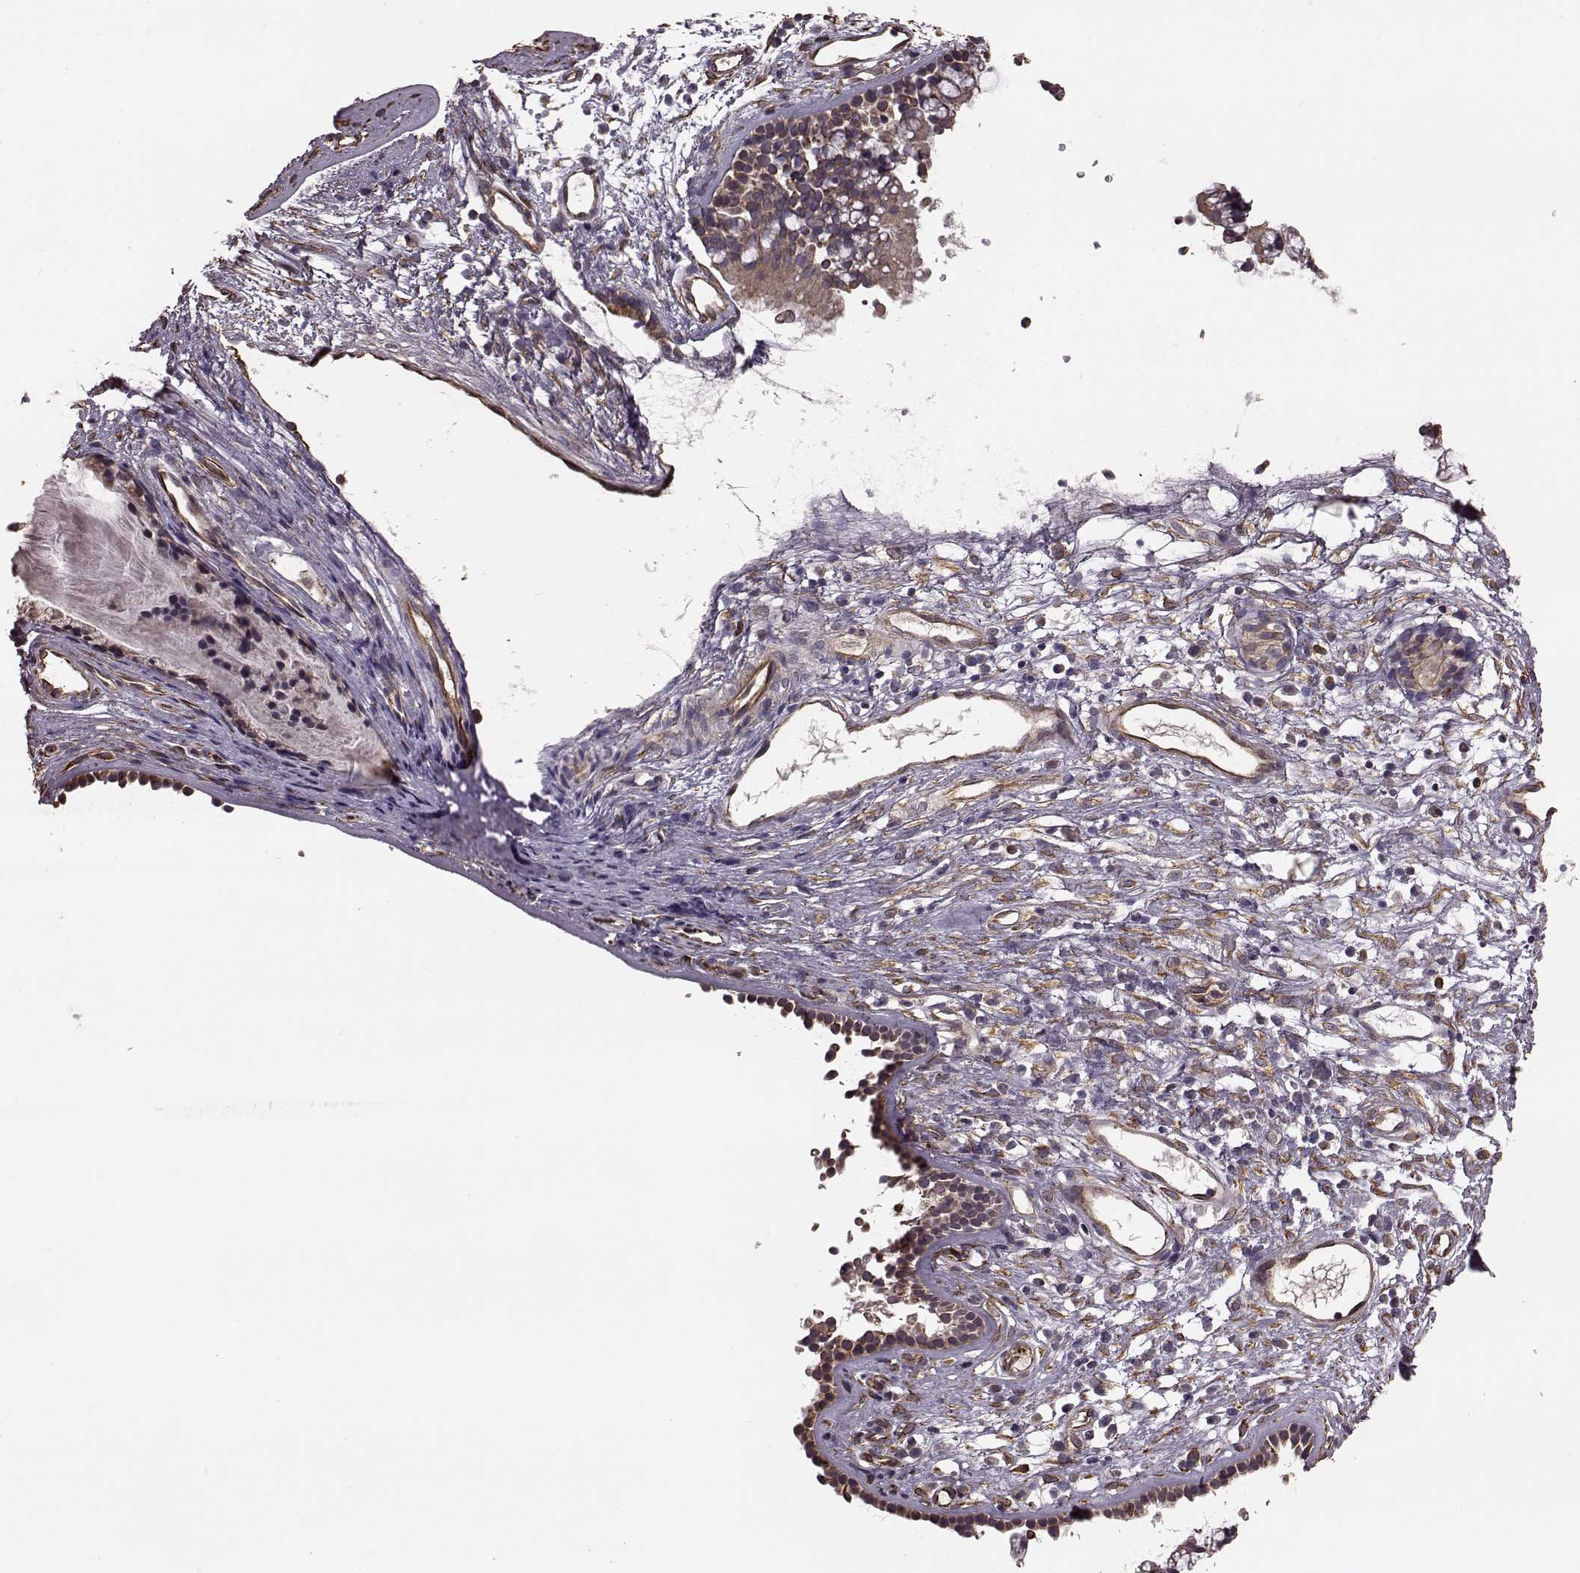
{"staining": {"intensity": "weak", "quantity": "25%-75%", "location": "cytoplasmic/membranous"}, "tissue": "nasopharynx", "cell_type": "Respiratory epithelial cells", "image_type": "normal", "snomed": [{"axis": "morphology", "description": "Normal tissue, NOS"}, {"axis": "topography", "description": "Nasopharynx"}], "caption": "Weak cytoplasmic/membranous expression for a protein is present in about 25%-75% of respiratory epithelial cells of unremarkable nasopharynx using IHC.", "gene": "NTF3", "patient": {"sex": "male", "age": 77}}